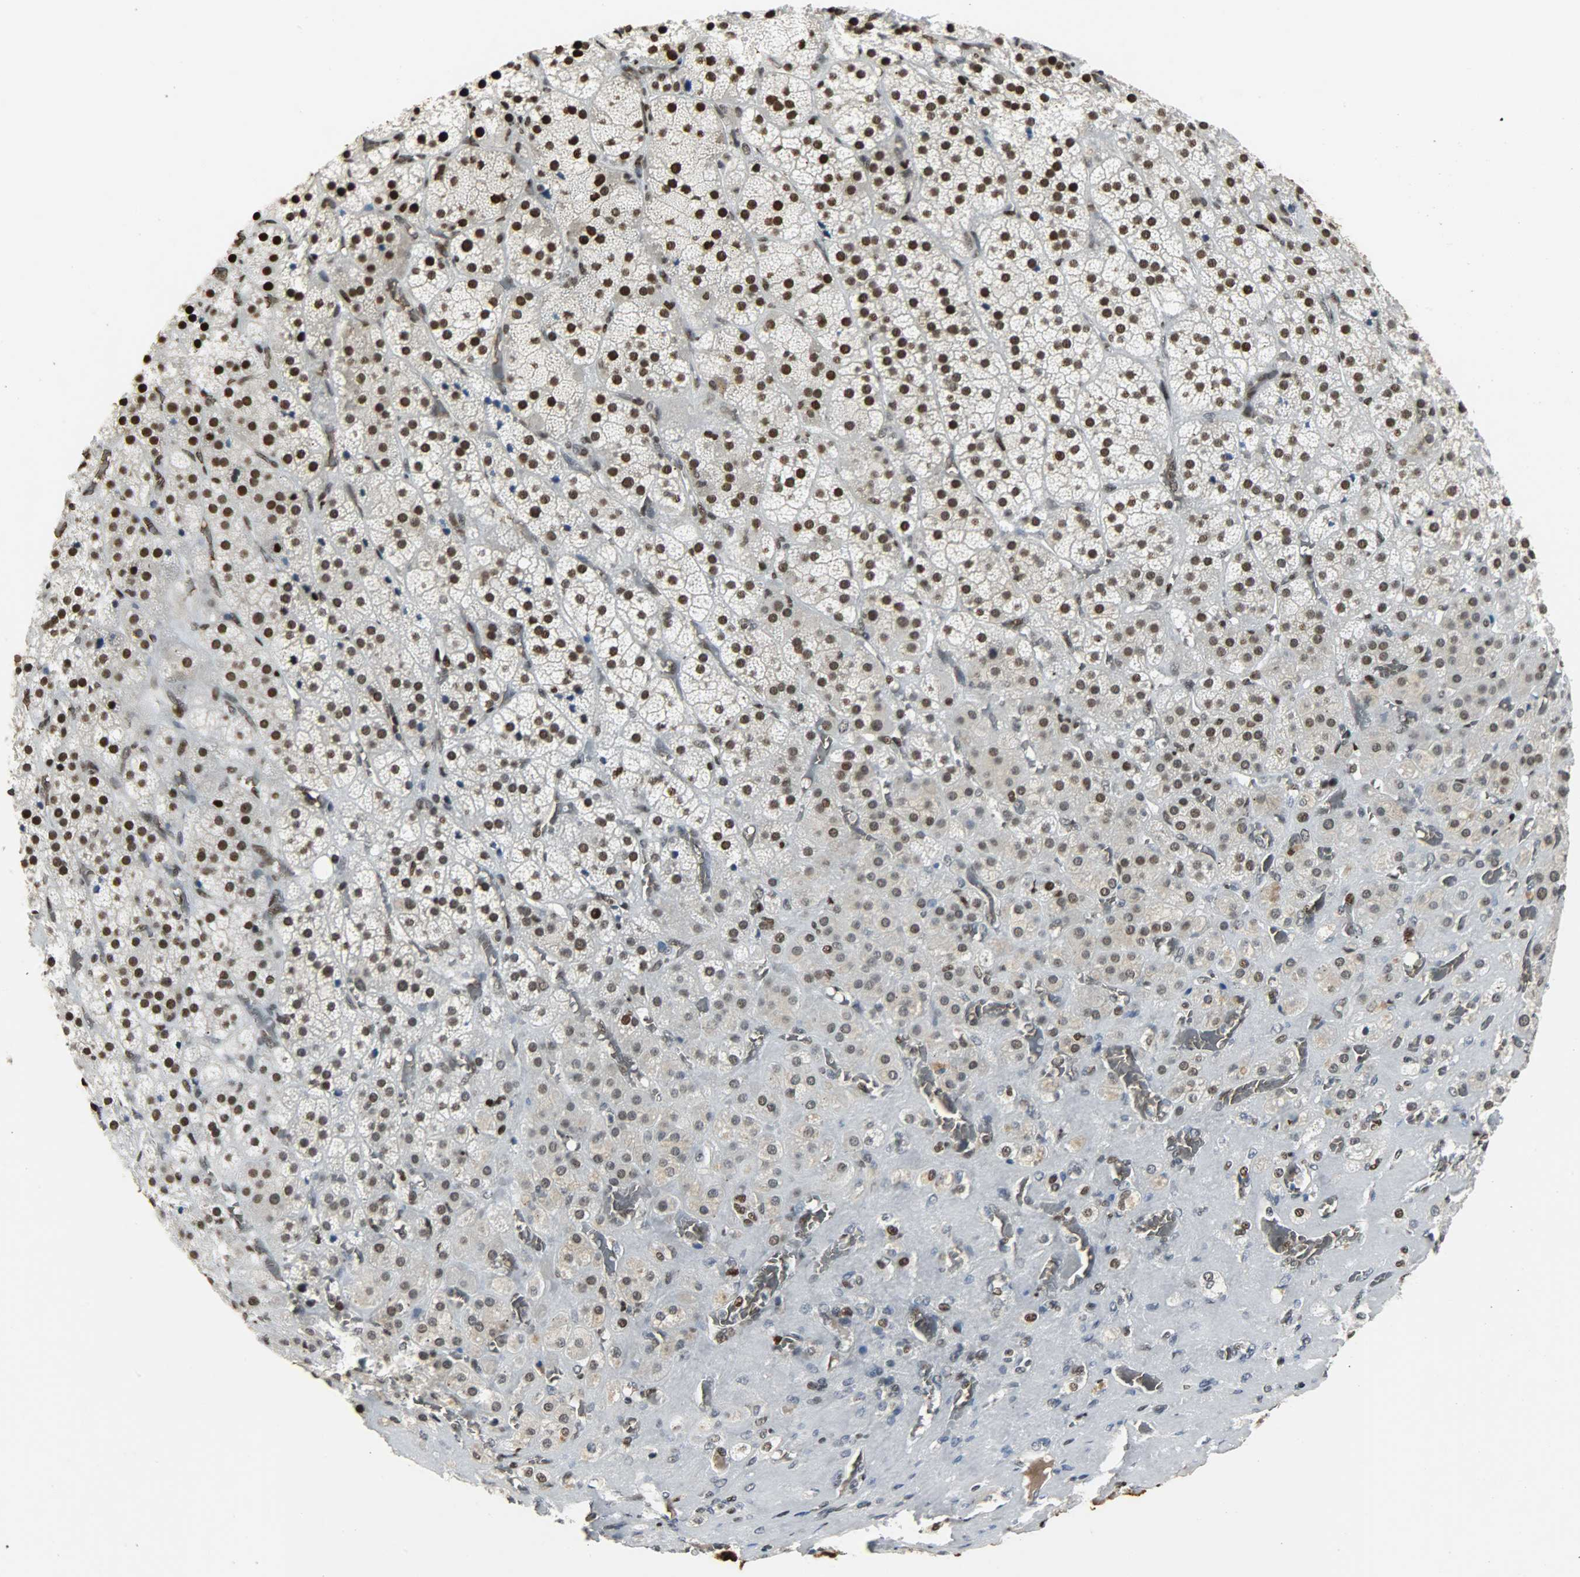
{"staining": {"intensity": "strong", "quantity": ">75%", "location": "cytoplasmic/membranous,nuclear"}, "tissue": "adrenal gland", "cell_type": "Glandular cells", "image_type": "normal", "snomed": [{"axis": "morphology", "description": "Normal tissue, NOS"}, {"axis": "topography", "description": "Adrenal gland"}], "caption": "Immunohistochemistry image of benign adrenal gland: adrenal gland stained using immunohistochemistry reveals high levels of strong protein expression localized specifically in the cytoplasmic/membranous,nuclear of glandular cells, appearing as a cytoplasmic/membranous,nuclear brown color.", "gene": "SNAI1", "patient": {"sex": "female", "age": 71}}